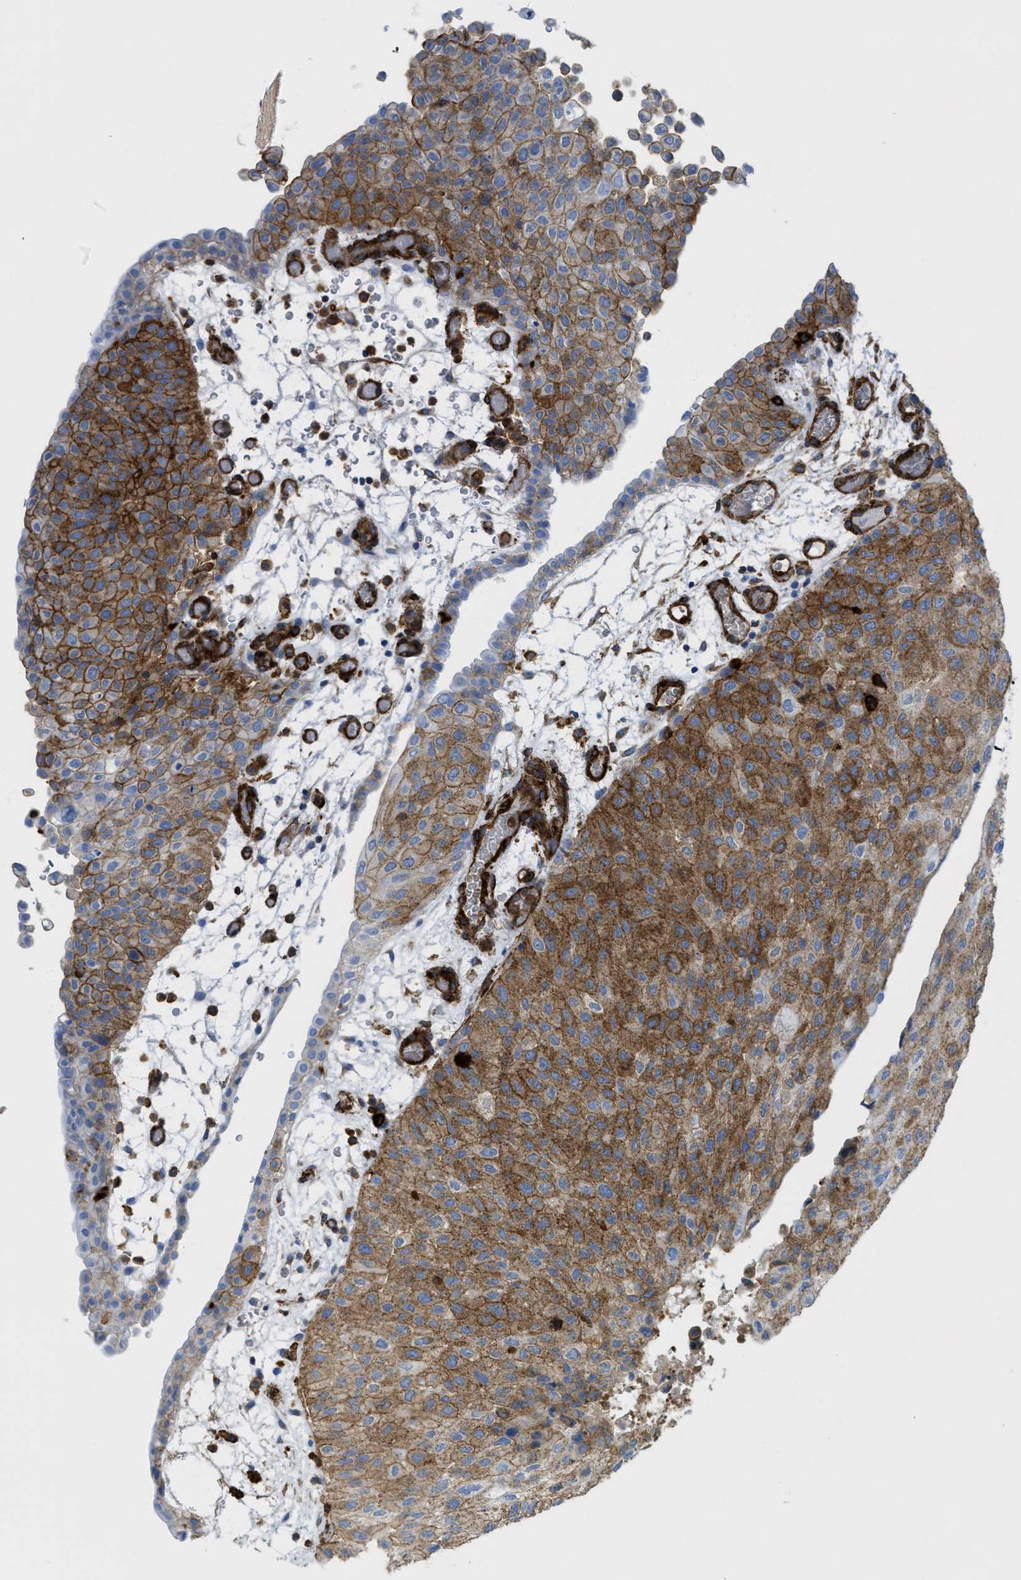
{"staining": {"intensity": "moderate", "quantity": ">75%", "location": "cytoplasmic/membranous"}, "tissue": "urothelial cancer", "cell_type": "Tumor cells", "image_type": "cancer", "snomed": [{"axis": "morphology", "description": "Urothelial carcinoma, Low grade"}, {"axis": "morphology", "description": "Urothelial carcinoma, High grade"}, {"axis": "topography", "description": "Urinary bladder"}], "caption": "The immunohistochemical stain labels moderate cytoplasmic/membranous expression in tumor cells of urothelial cancer tissue.", "gene": "HIP1", "patient": {"sex": "male", "age": 35}}